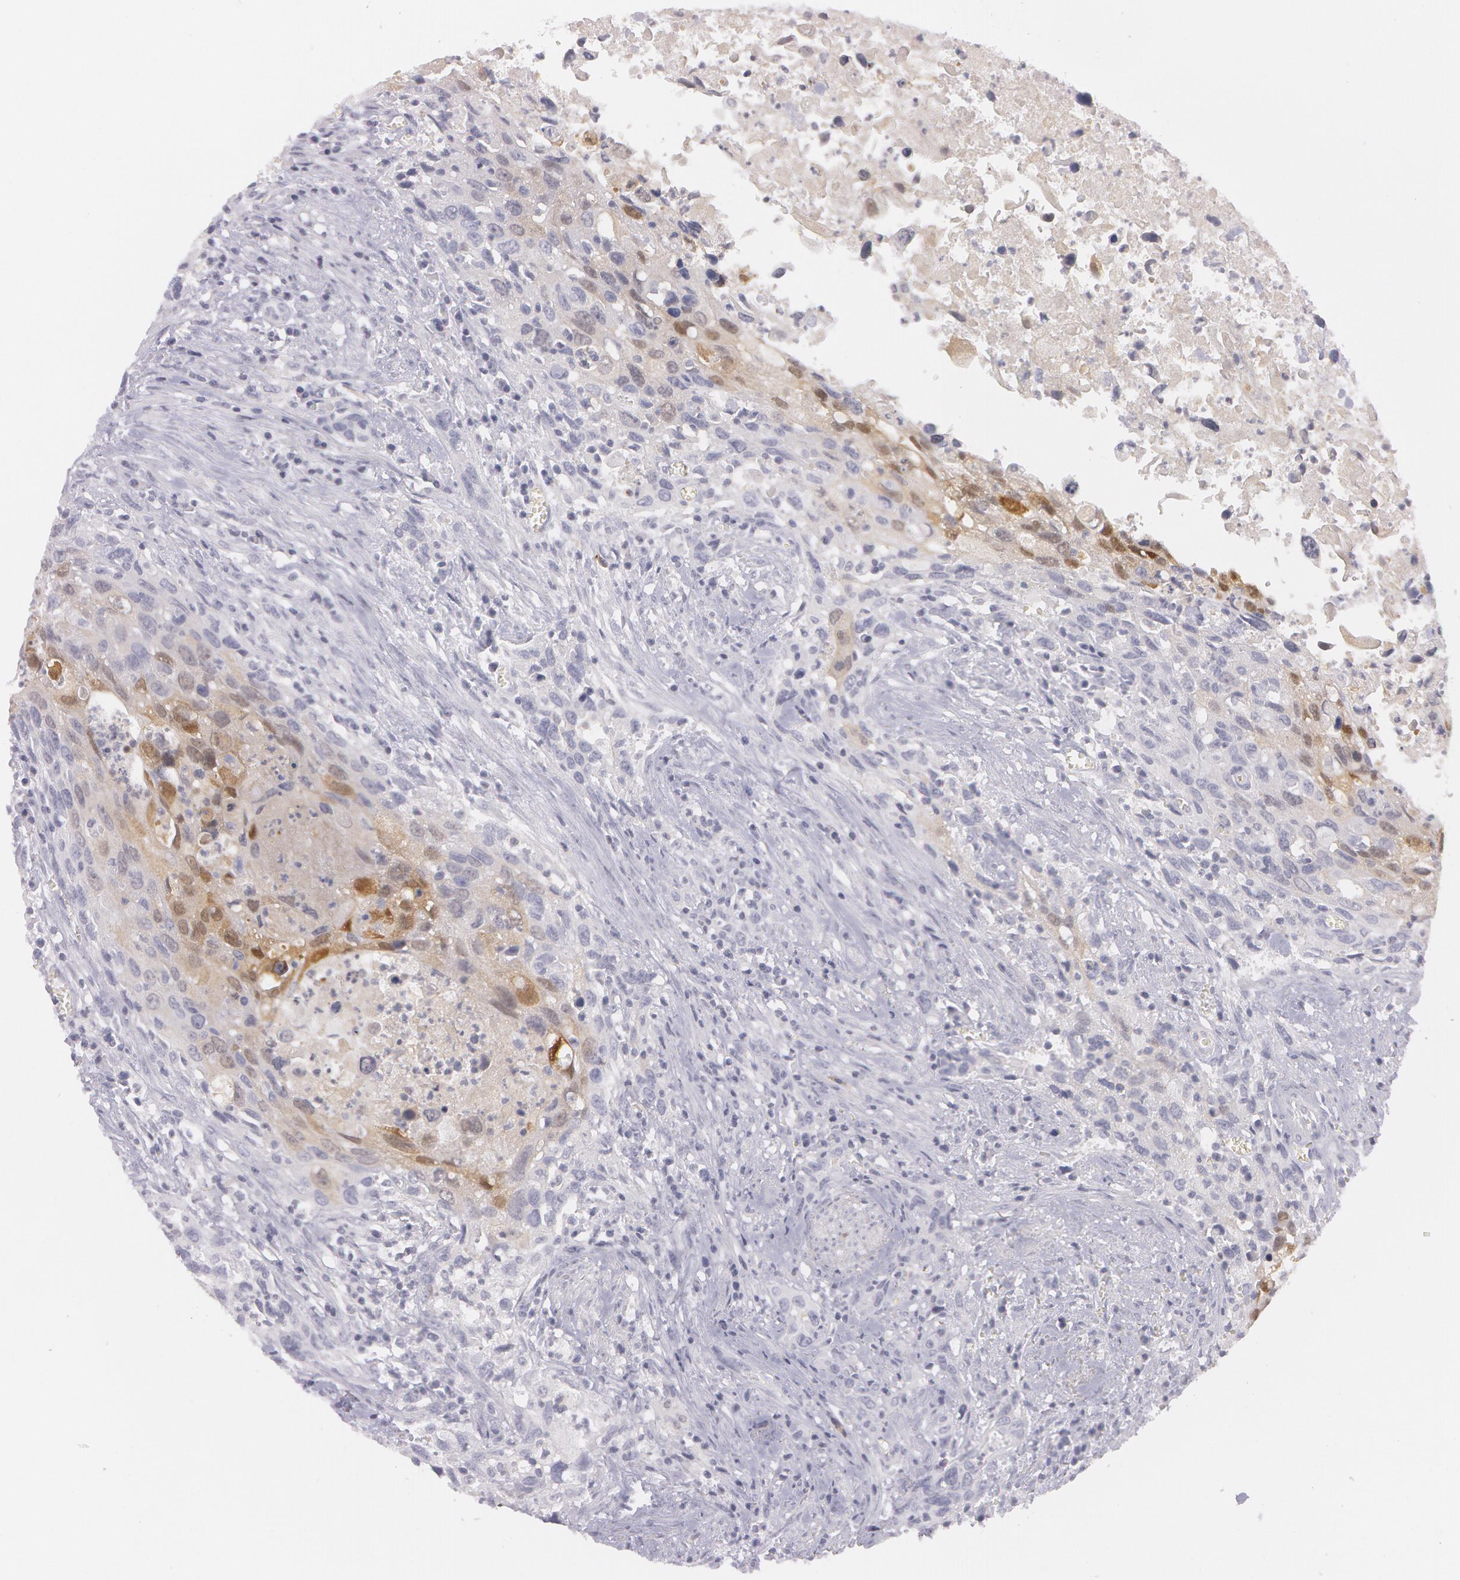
{"staining": {"intensity": "weak", "quantity": "<25%", "location": "nuclear"}, "tissue": "urothelial cancer", "cell_type": "Tumor cells", "image_type": "cancer", "snomed": [{"axis": "morphology", "description": "Urothelial carcinoma, High grade"}, {"axis": "topography", "description": "Urinary bladder"}], "caption": "Tumor cells show no significant staining in urothelial cancer. (IHC, brightfield microscopy, high magnification).", "gene": "IL1RN", "patient": {"sex": "male", "age": 71}}